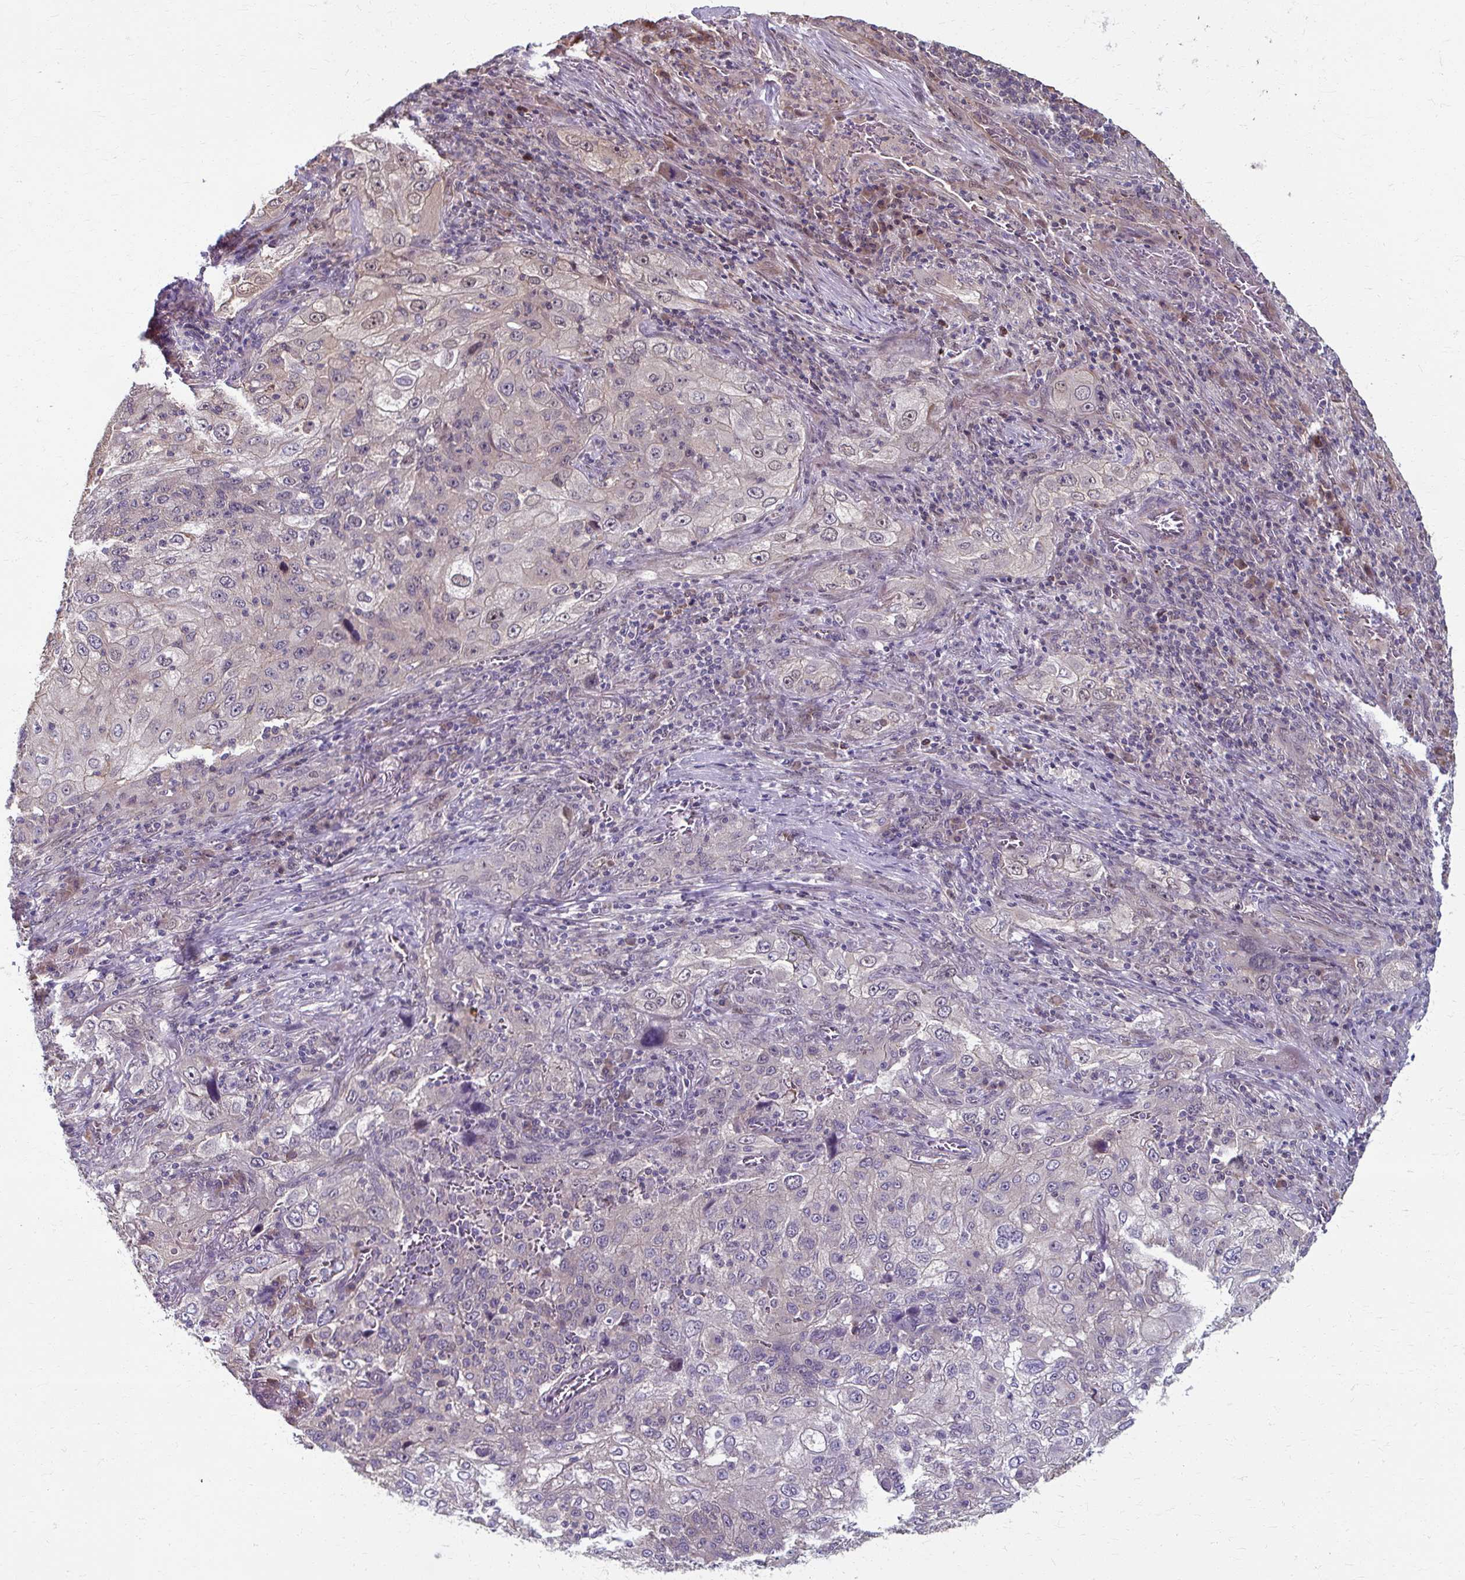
{"staining": {"intensity": "weak", "quantity": "<25%", "location": "nuclear"}, "tissue": "lung cancer", "cell_type": "Tumor cells", "image_type": "cancer", "snomed": [{"axis": "morphology", "description": "Squamous cell carcinoma, NOS"}, {"axis": "topography", "description": "Lung"}], "caption": "DAB (3,3'-diaminobenzidine) immunohistochemical staining of human squamous cell carcinoma (lung) demonstrates no significant positivity in tumor cells. The staining is performed using DAB (3,3'-diaminobenzidine) brown chromogen with nuclei counter-stained in using hematoxylin.", "gene": "ZNF555", "patient": {"sex": "female", "age": 69}}